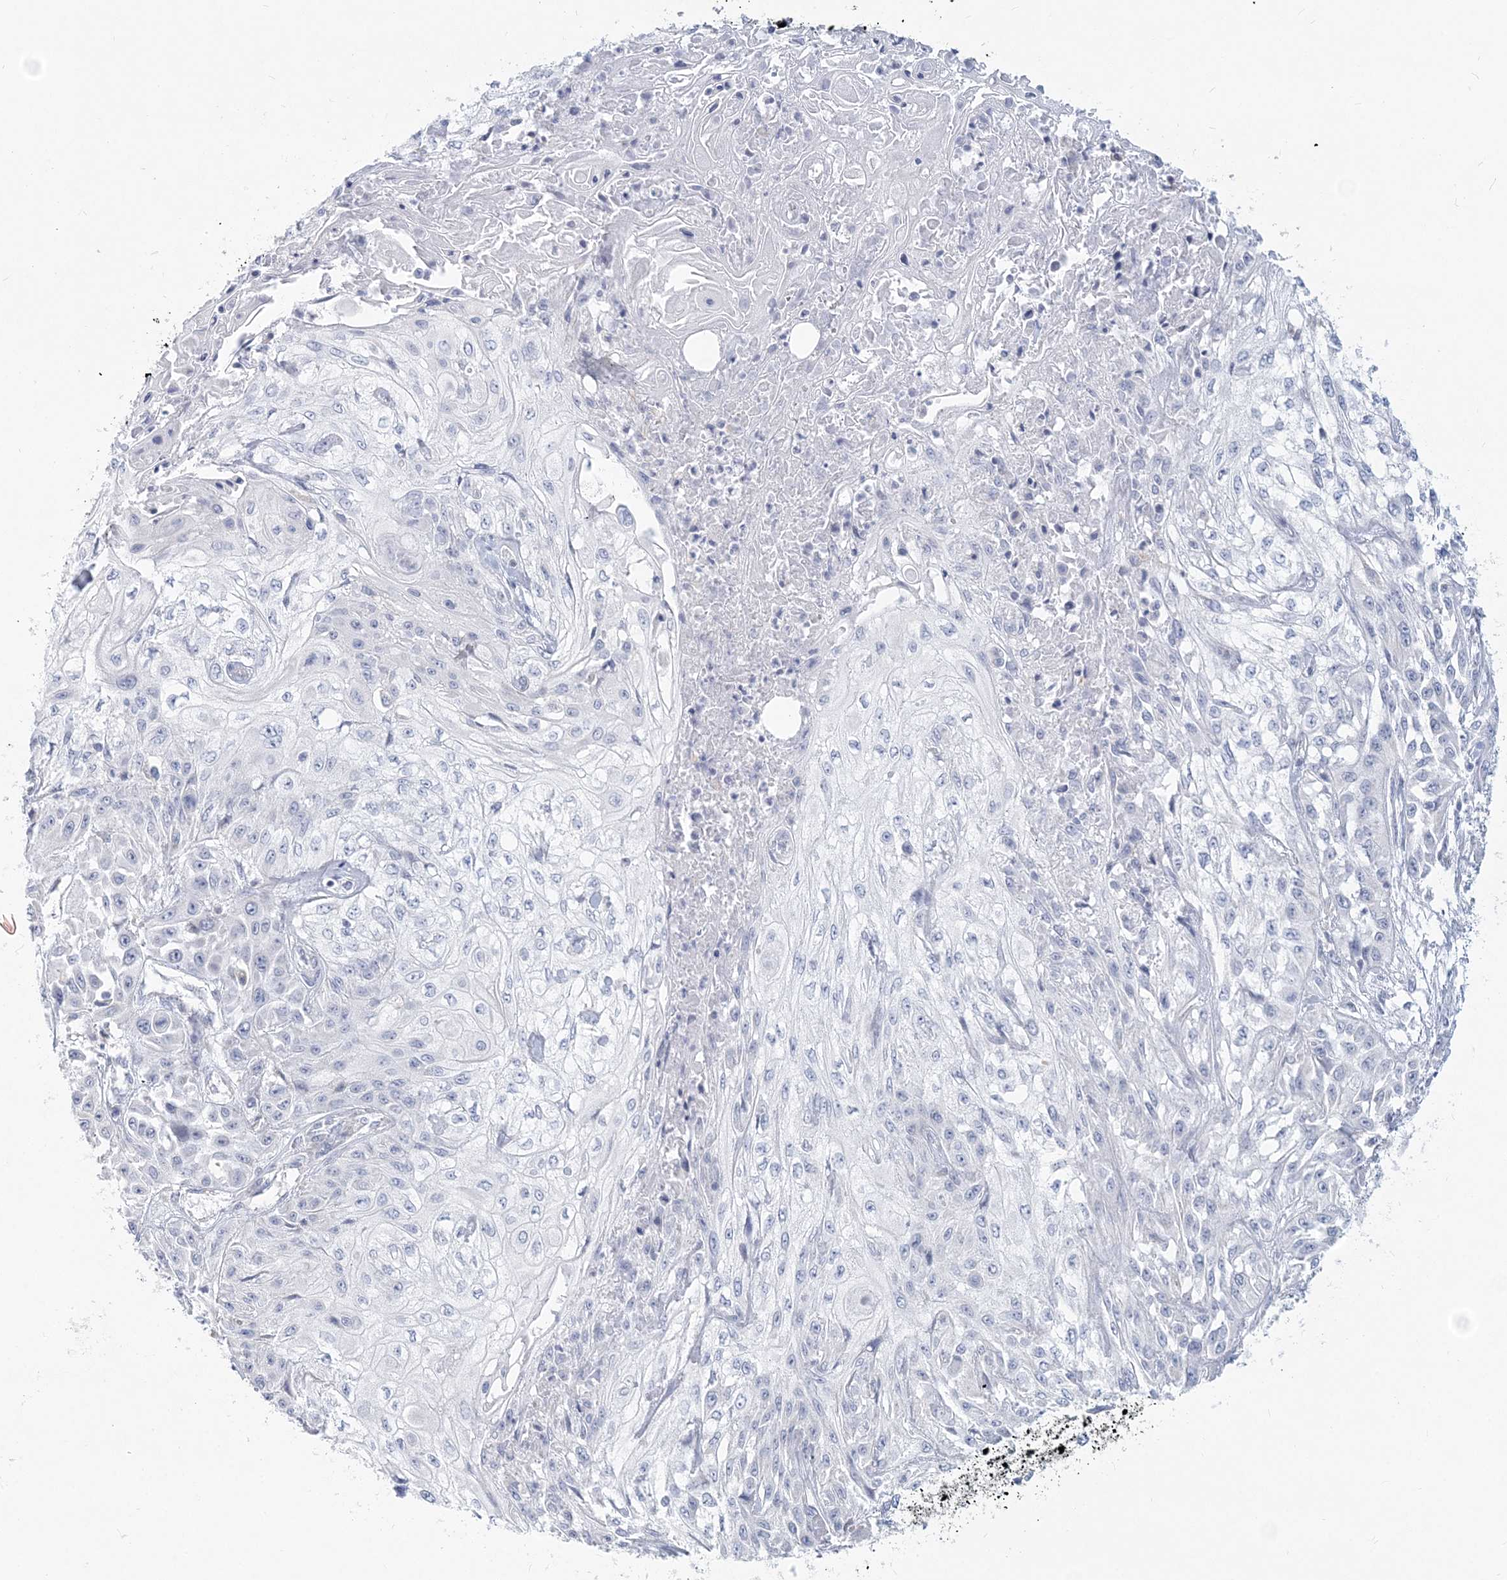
{"staining": {"intensity": "negative", "quantity": "none", "location": "none"}, "tissue": "skin cancer", "cell_type": "Tumor cells", "image_type": "cancer", "snomed": [{"axis": "morphology", "description": "Squamous cell carcinoma, NOS"}, {"axis": "morphology", "description": "Squamous cell carcinoma, metastatic, NOS"}, {"axis": "topography", "description": "Skin"}, {"axis": "topography", "description": "Lymph node"}], "caption": "Image shows no protein positivity in tumor cells of skin cancer tissue.", "gene": "CSN1S1", "patient": {"sex": "male", "age": 75}}